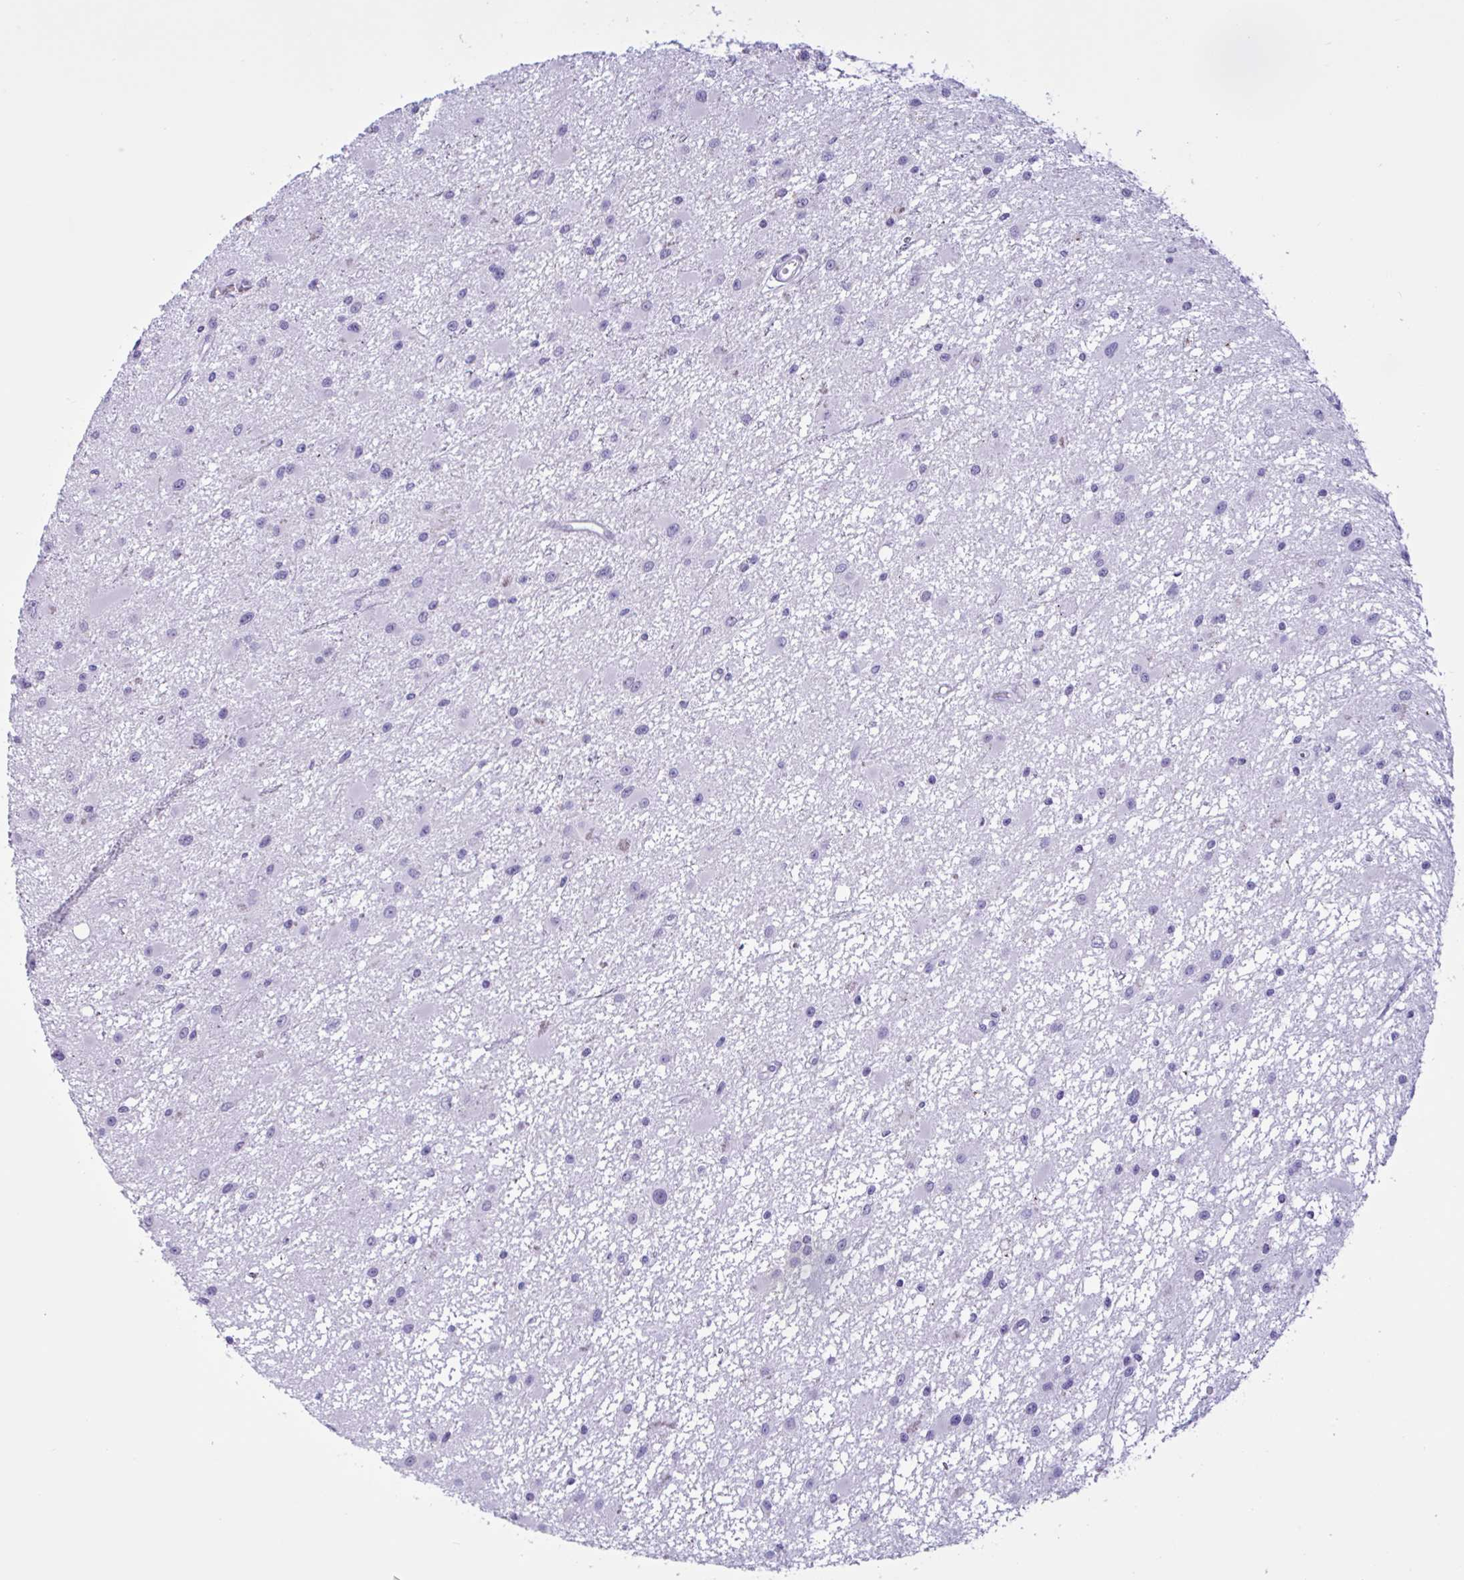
{"staining": {"intensity": "negative", "quantity": "none", "location": "none"}, "tissue": "glioma", "cell_type": "Tumor cells", "image_type": "cancer", "snomed": [{"axis": "morphology", "description": "Glioma, malignant, High grade"}, {"axis": "topography", "description": "Brain"}], "caption": "Immunohistochemistry histopathology image of human glioma stained for a protein (brown), which shows no staining in tumor cells.", "gene": "MRGPRG", "patient": {"sex": "male", "age": 54}}